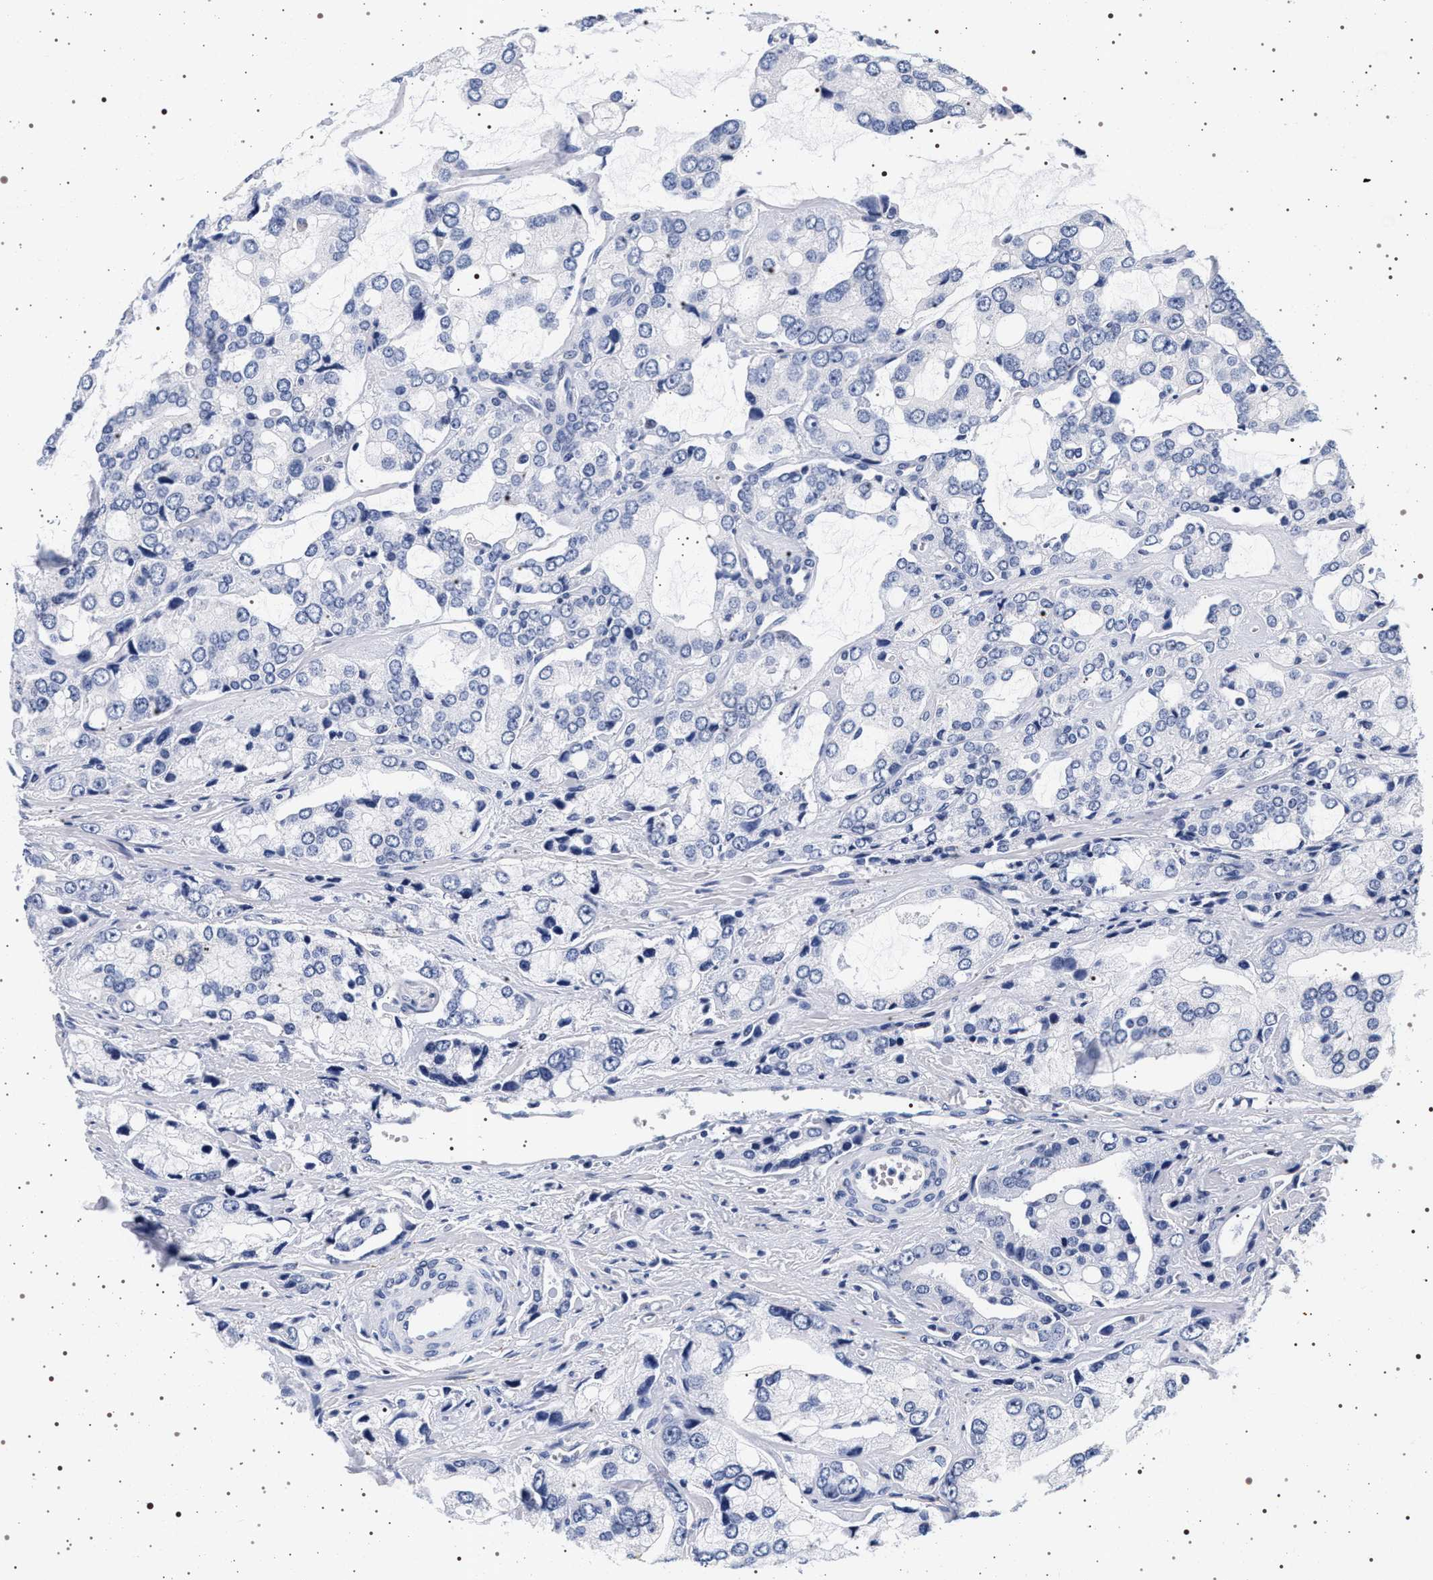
{"staining": {"intensity": "negative", "quantity": "none", "location": "none"}, "tissue": "prostate cancer", "cell_type": "Tumor cells", "image_type": "cancer", "snomed": [{"axis": "morphology", "description": "Adenocarcinoma, High grade"}, {"axis": "topography", "description": "Prostate"}], "caption": "Human adenocarcinoma (high-grade) (prostate) stained for a protein using immunohistochemistry shows no expression in tumor cells.", "gene": "SYN1", "patient": {"sex": "male", "age": 67}}